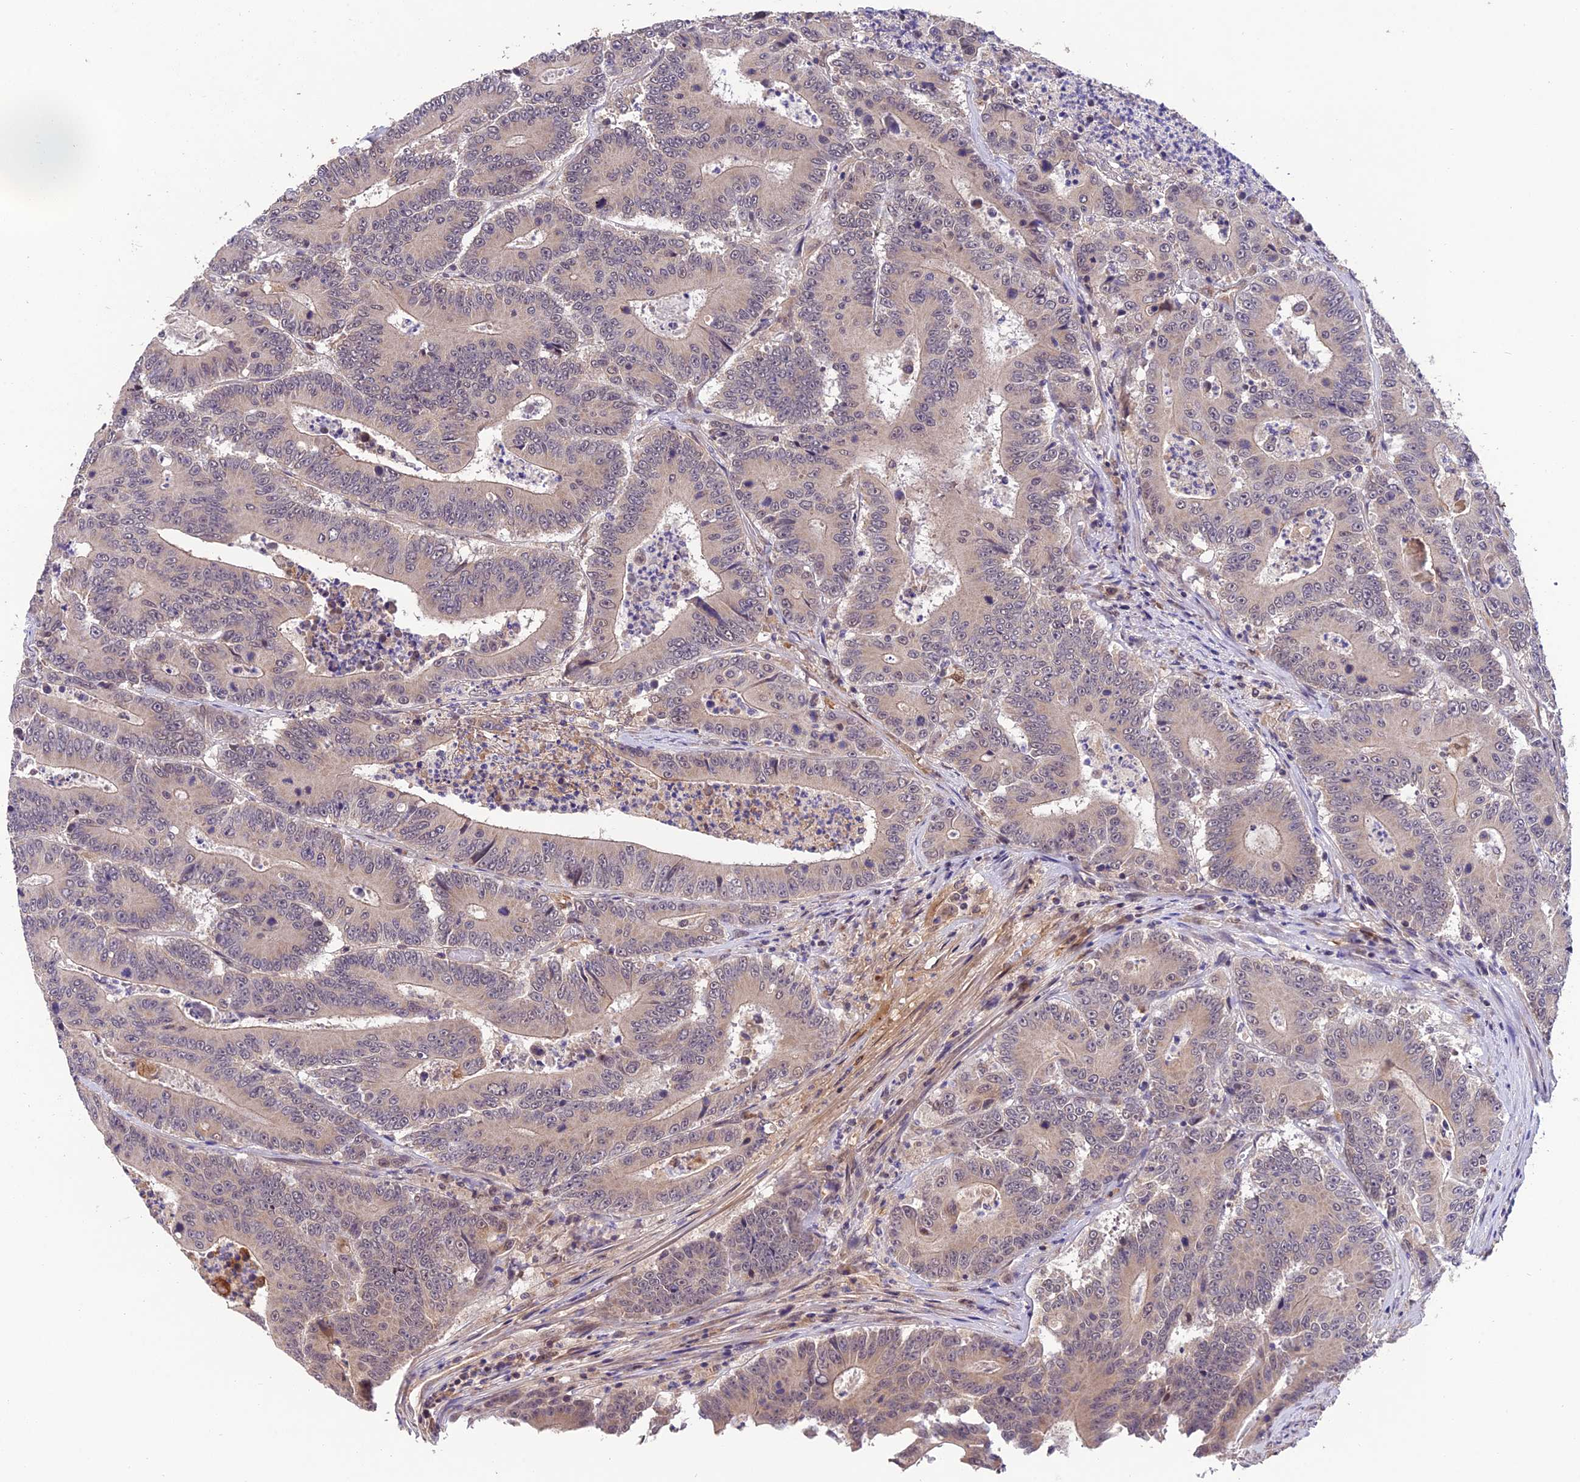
{"staining": {"intensity": "weak", "quantity": "<25%", "location": "cytoplasmic/membranous"}, "tissue": "colorectal cancer", "cell_type": "Tumor cells", "image_type": "cancer", "snomed": [{"axis": "morphology", "description": "Adenocarcinoma, NOS"}, {"axis": "topography", "description": "Colon"}], "caption": "Colorectal adenocarcinoma was stained to show a protein in brown. There is no significant expression in tumor cells.", "gene": "MNS1", "patient": {"sex": "male", "age": 83}}